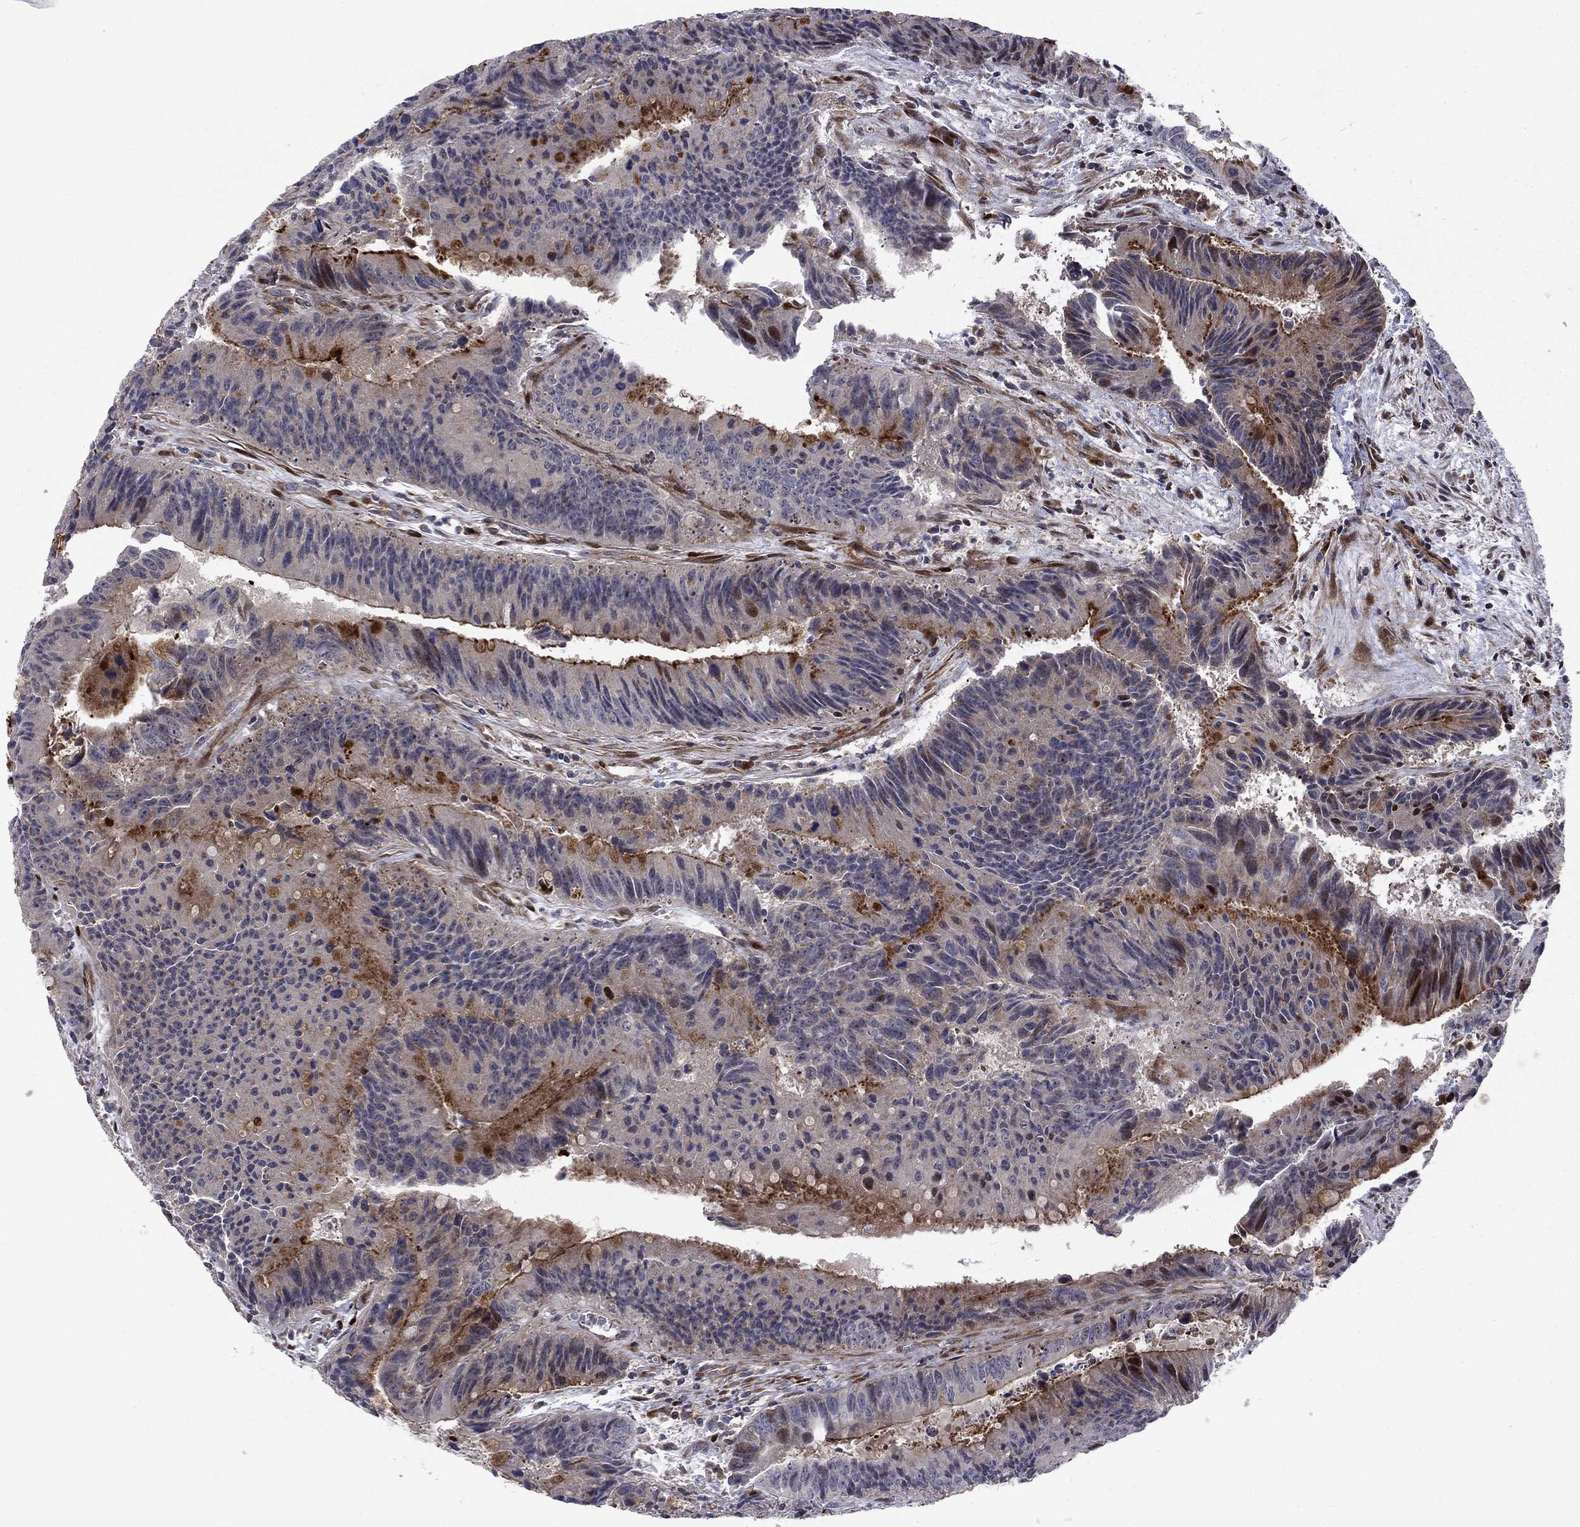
{"staining": {"intensity": "strong", "quantity": "<25%", "location": "cytoplasmic/membranous"}, "tissue": "colorectal cancer", "cell_type": "Tumor cells", "image_type": "cancer", "snomed": [{"axis": "morphology", "description": "Adenocarcinoma, NOS"}, {"axis": "topography", "description": "Rectum"}], "caption": "Protein analysis of colorectal adenocarcinoma tissue demonstrates strong cytoplasmic/membranous staining in approximately <25% of tumor cells.", "gene": "MIOS", "patient": {"sex": "female", "age": 72}}